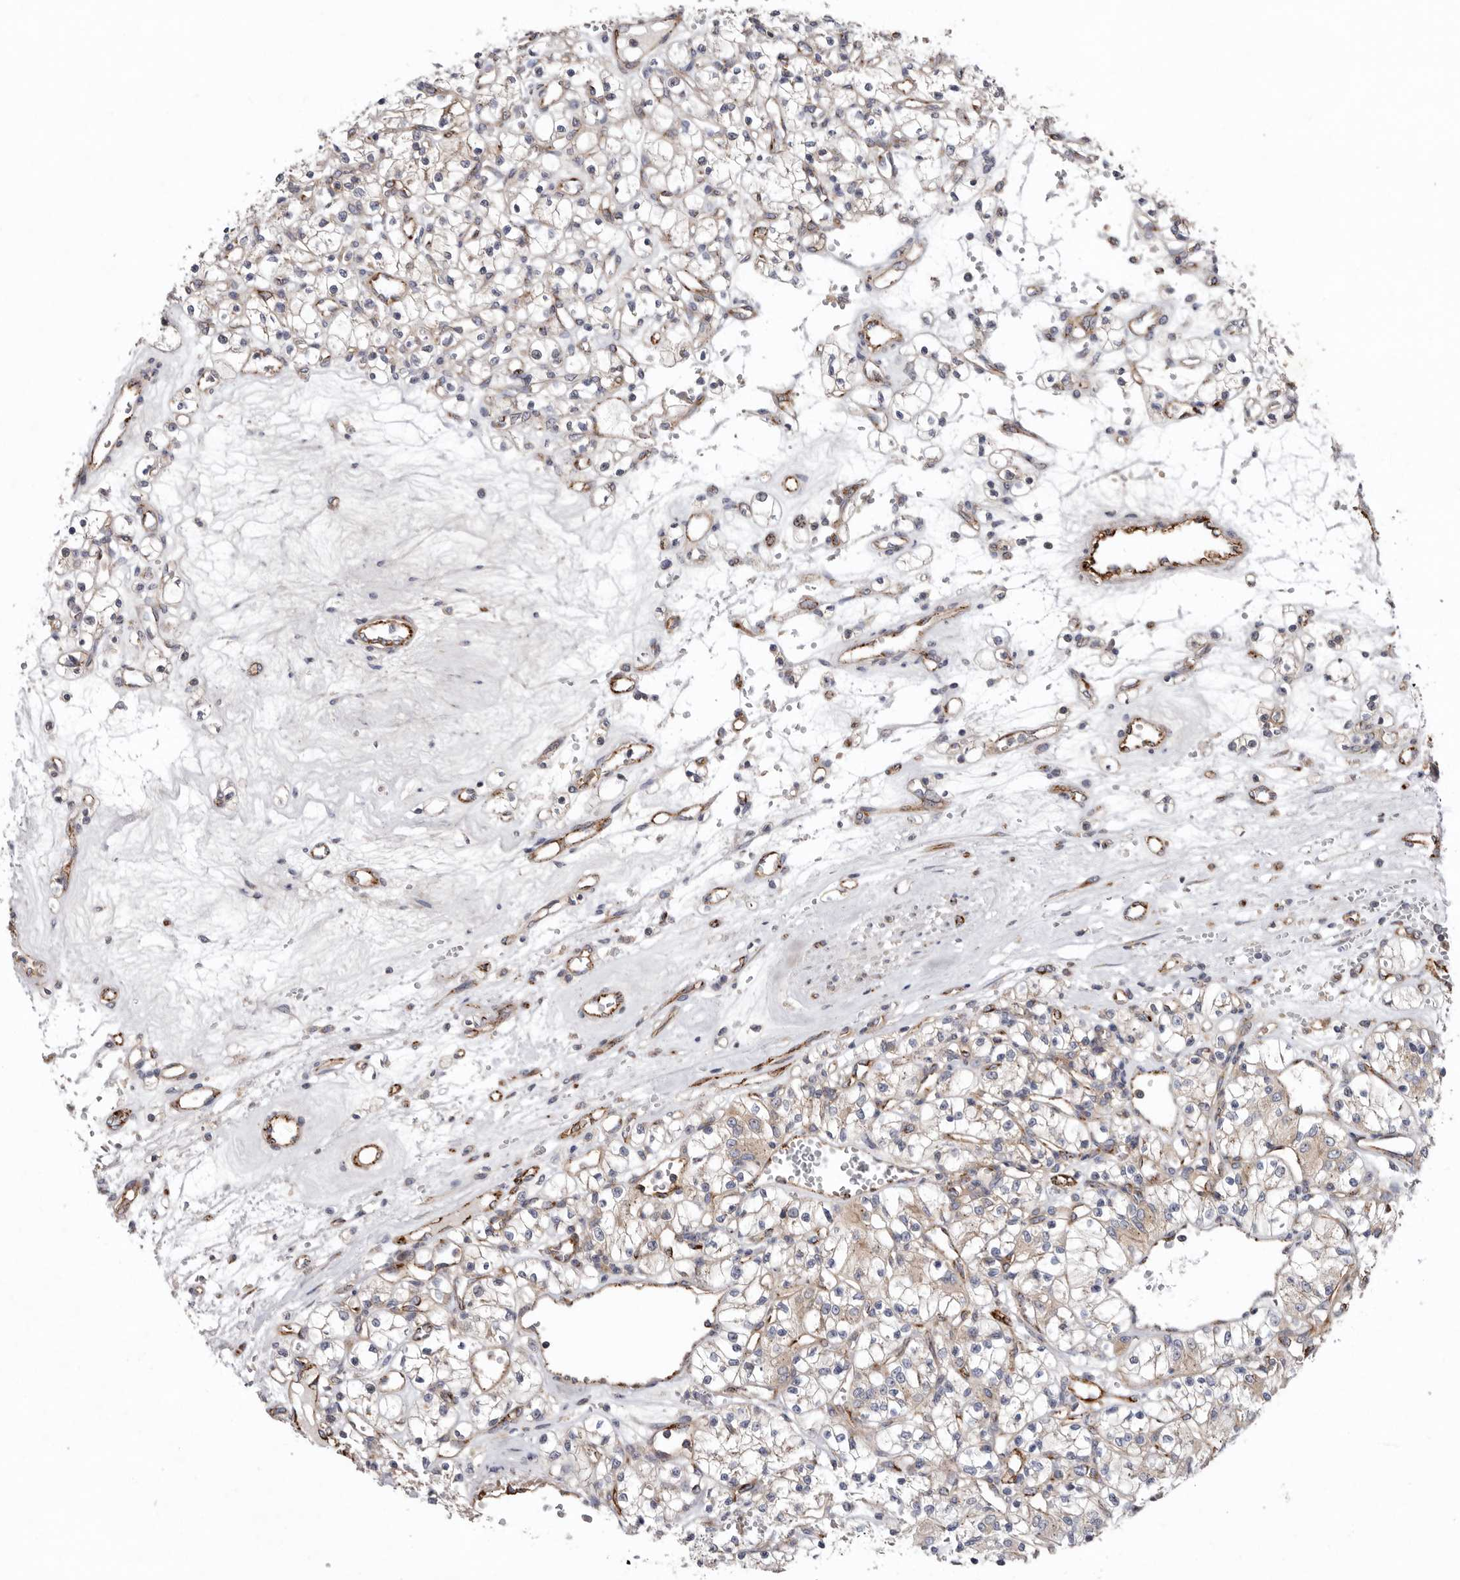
{"staining": {"intensity": "weak", "quantity": ">75%", "location": "cytoplasmic/membranous"}, "tissue": "renal cancer", "cell_type": "Tumor cells", "image_type": "cancer", "snomed": [{"axis": "morphology", "description": "Adenocarcinoma, NOS"}, {"axis": "topography", "description": "Kidney"}], "caption": "The photomicrograph exhibits a brown stain indicating the presence of a protein in the cytoplasmic/membranous of tumor cells in renal adenocarcinoma. The staining was performed using DAB to visualize the protein expression in brown, while the nuclei were stained in blue with hematoxylin (Magnification: 20x).", "gene": "LUZP1", "patient": {"sex": "female", "age": 59}}